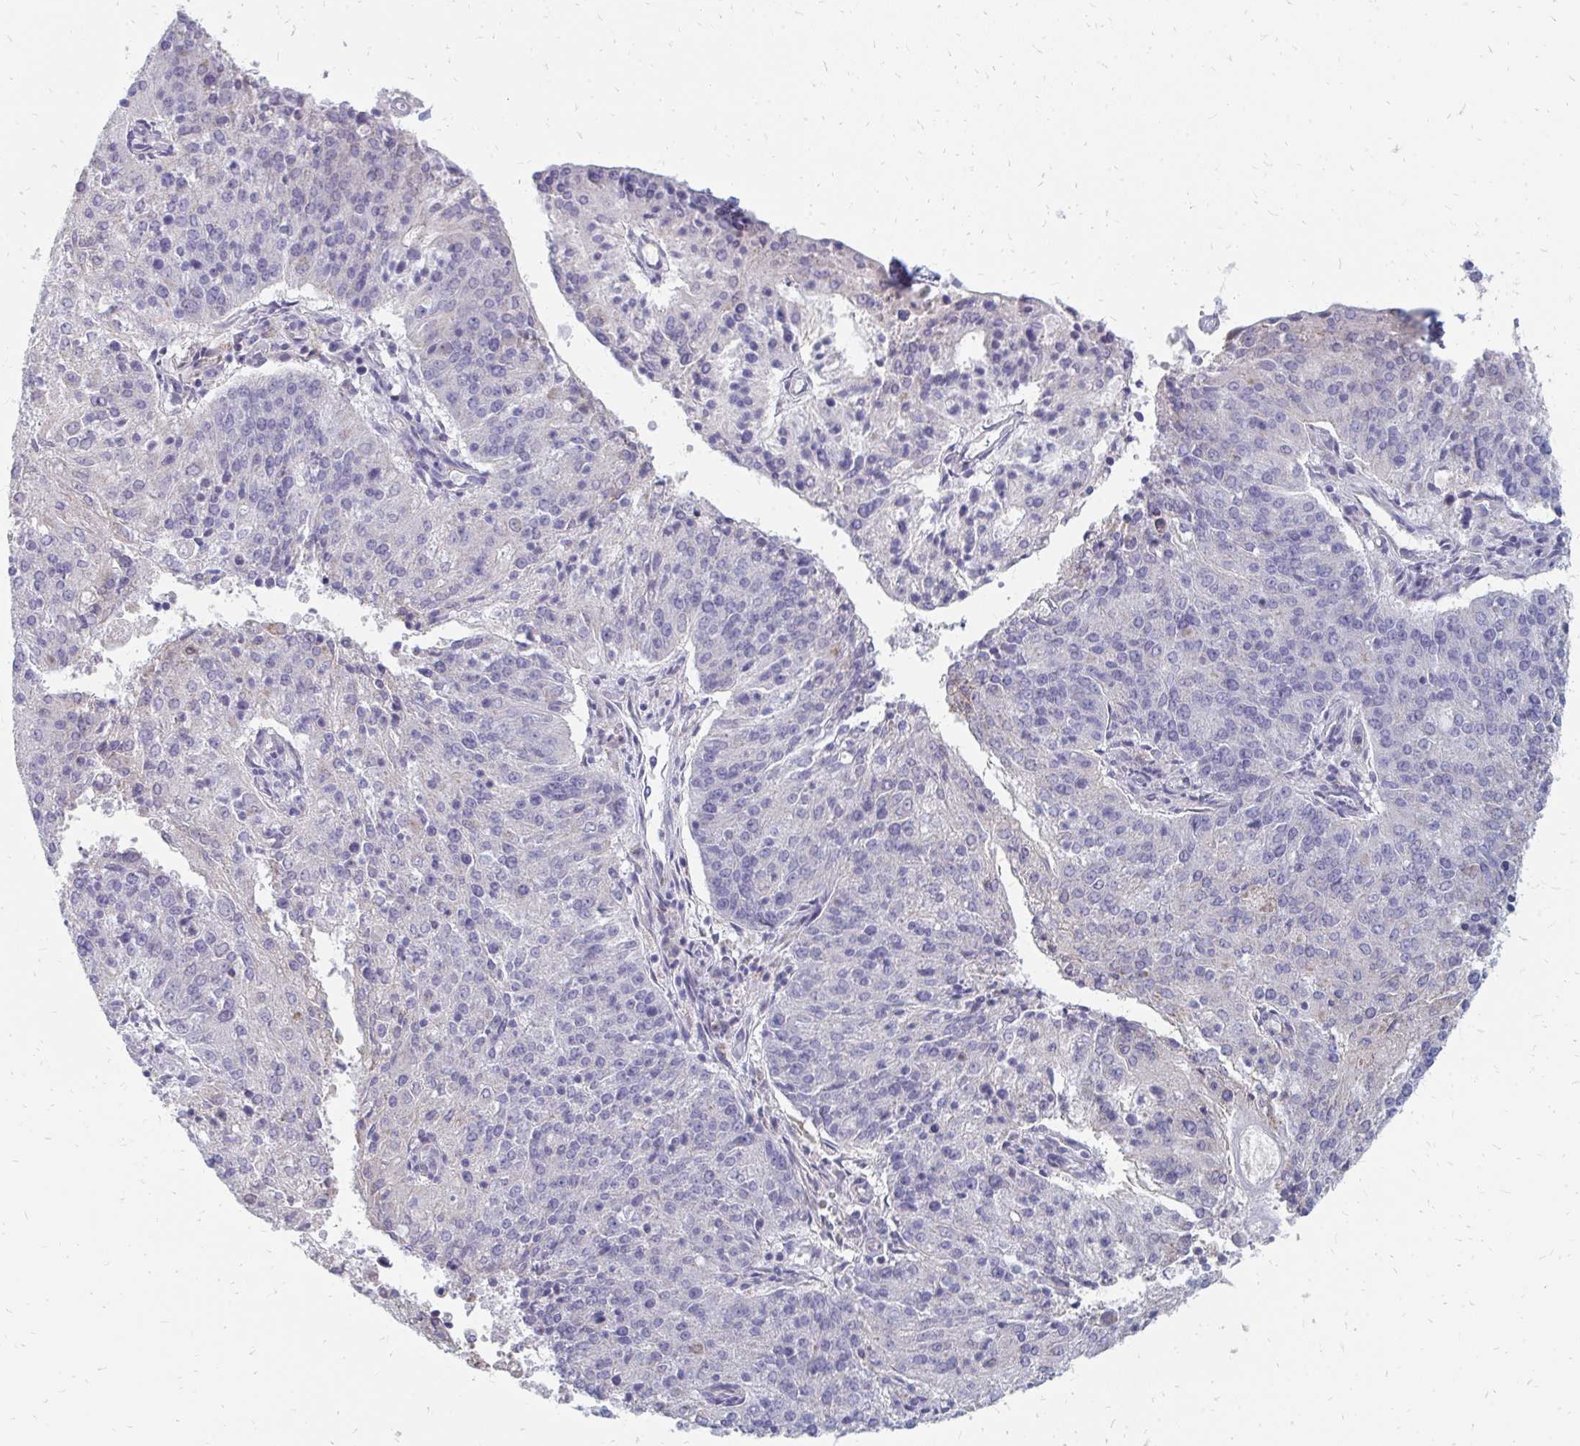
{"staining": {"intensity": "negative", "quantity": "none", "location": "none"}, "tissue": "endometrial cancer", "cell_type": "Tumor cells", "image_type": "cancer", "snomed": [{"axis": "morphology", "description": "Adenocarcinoma, NOS"}, {"axis": "topography", "description": "Endometrium"}], "caption": "This is an IHC micrograph of endometrial cancer. There is no staining in tumor cells.", "gene": "OR10V1", "patient": {"sex": "female", "age": 82}}